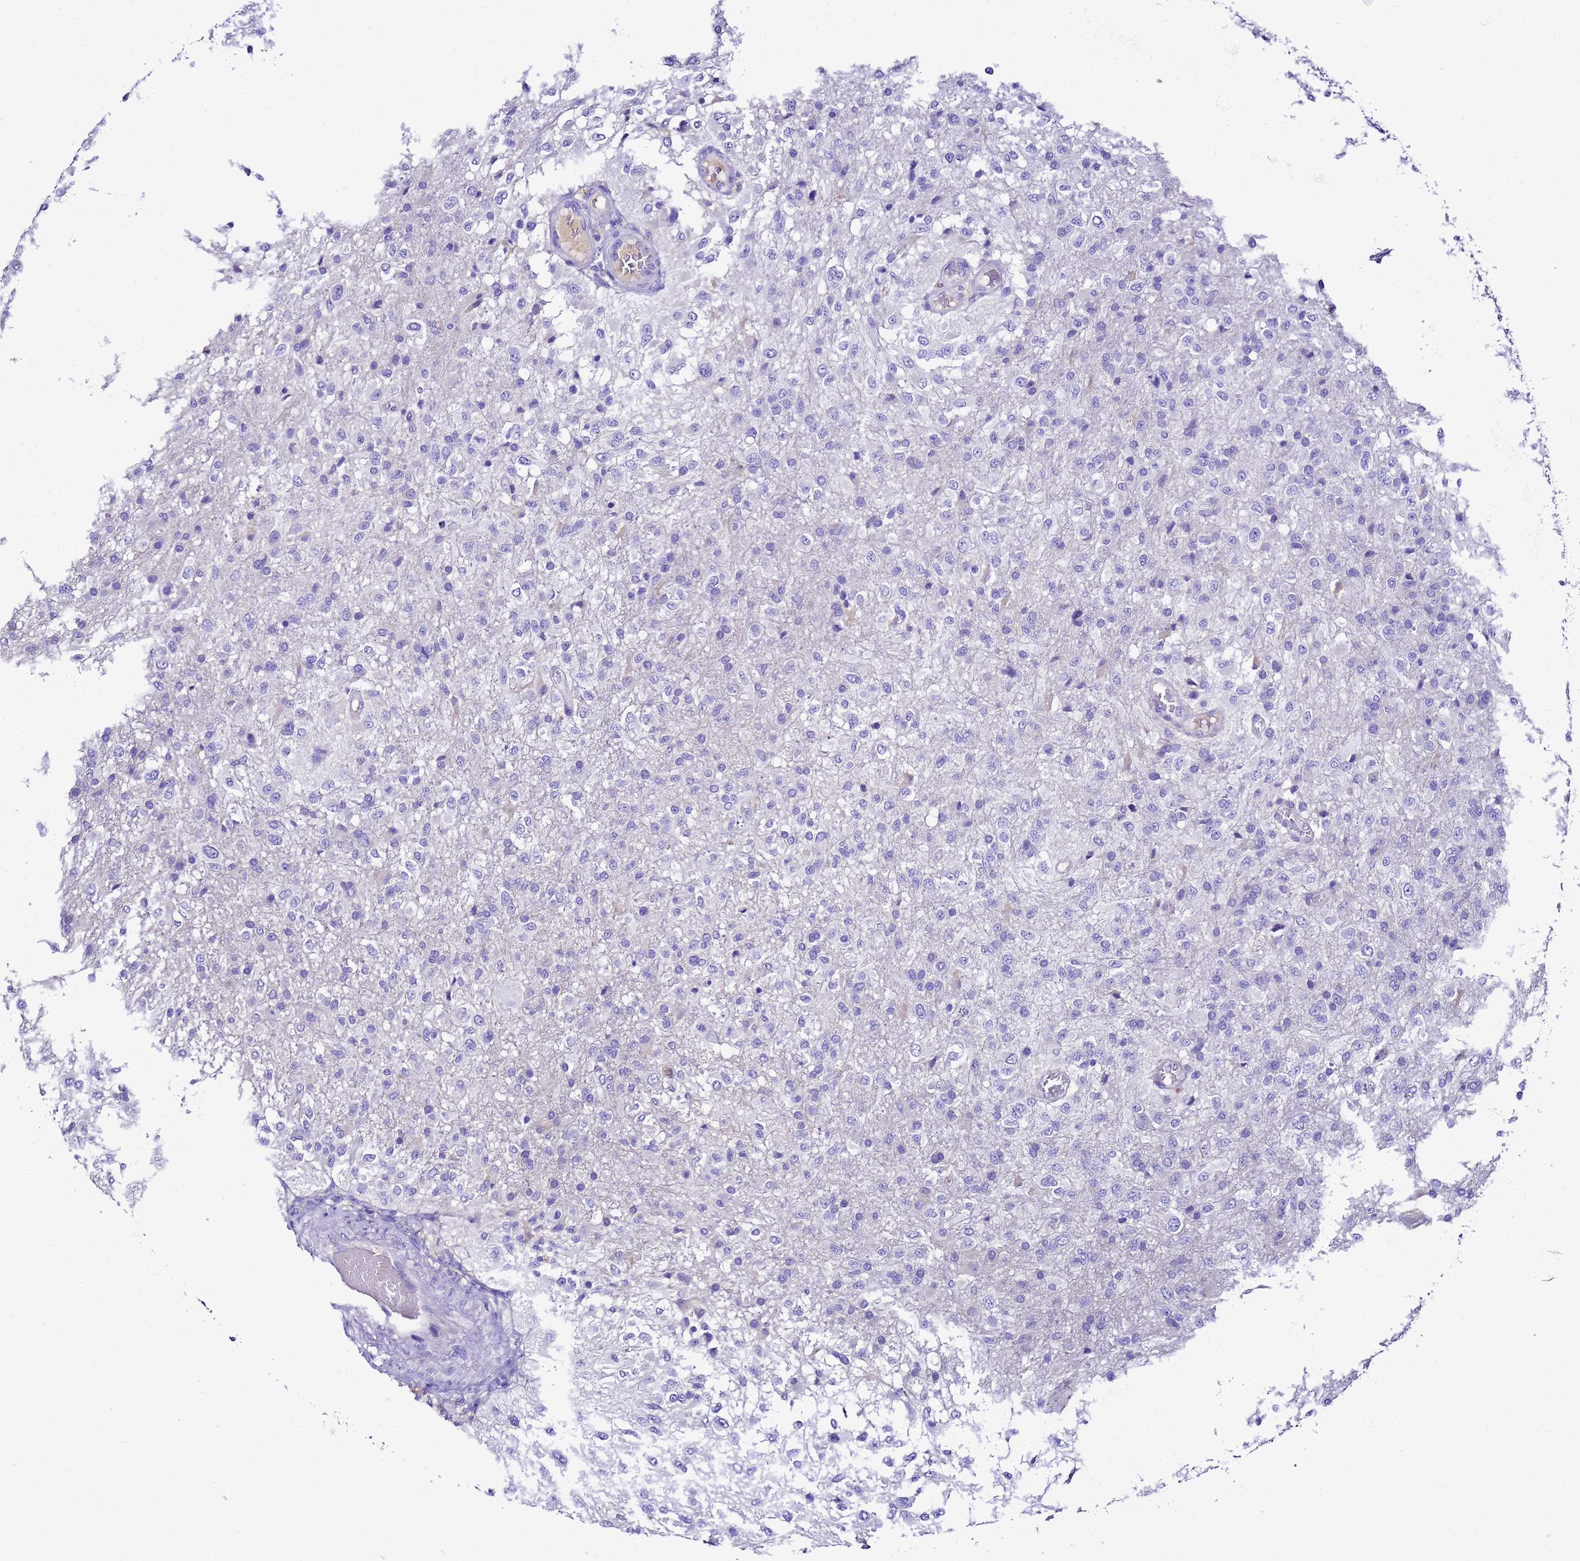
{"staining": {"intensity": "negative", "quantity": "none", "location": "none"}, "tissue": "glioma", "cell_type": "Tumor cells", "image_type": "cancer", "snomed": [{"axis": "morphology", "description": "Glioma, malignant, High grade"}, {"axis": "topography", "description": "Brain"}], "caption": "DAB immunohistochemical staining of malignant glioma (high-grade) exhibits no significant positivity in tumor cells.", "gene": "UGT2A1", "patient": {"sex": "female", "age": 74}}